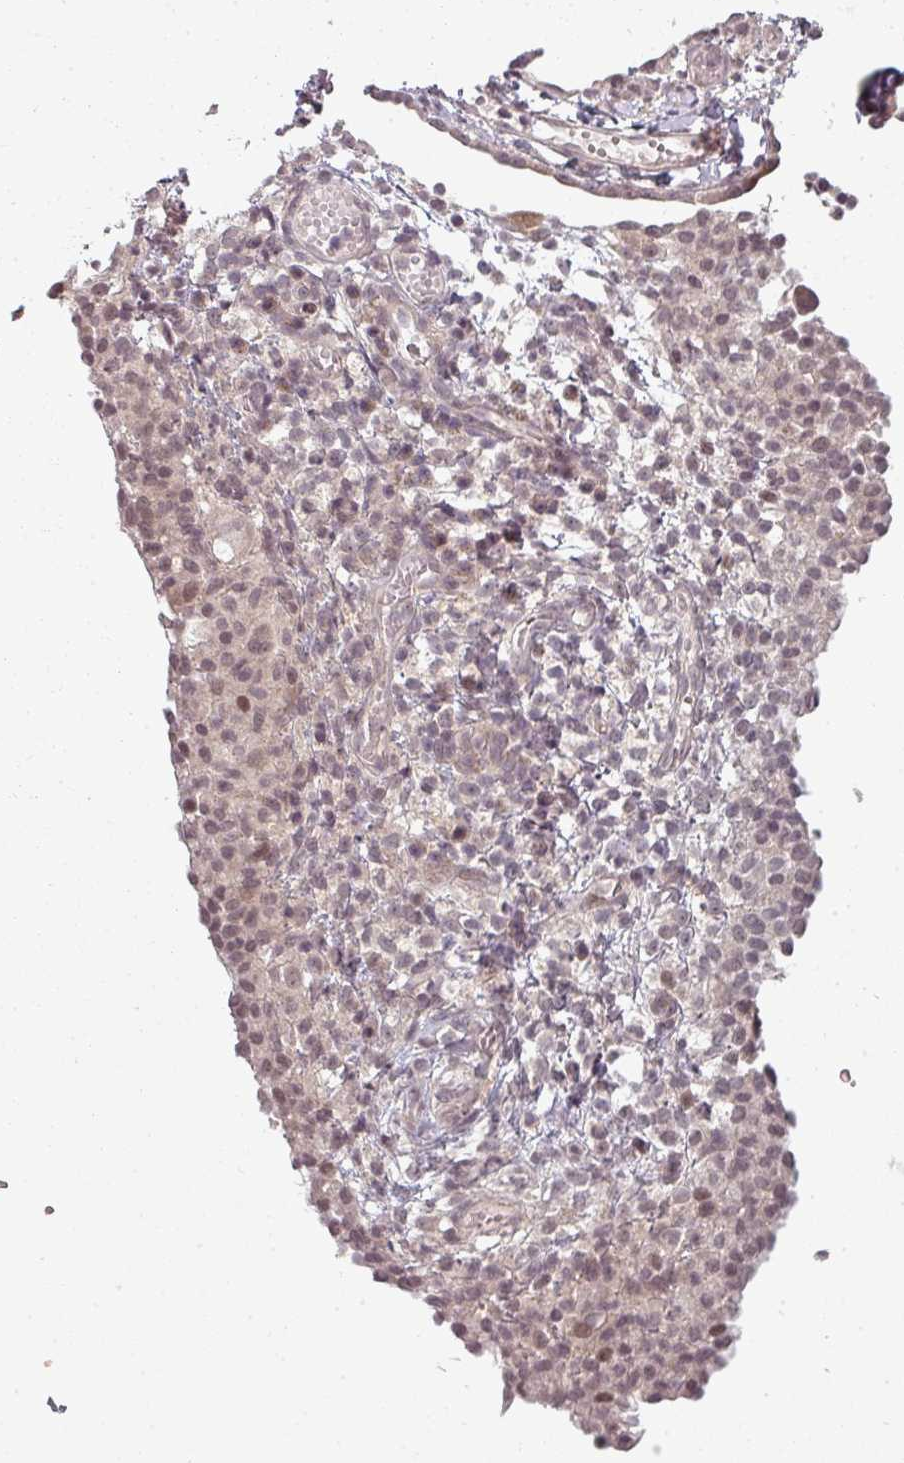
{"staining": {"intensity": "weak", "quantity": "25%-75%", "location": "nuclear"}, "tissue": "ovarian cancer", "cell_type": "Tumor cells", "image_type": "cancer", "snomed": [{"axis": "morphology", "description": "Carcinoma, endometroid"}, {"axis": "topography", "description": "Ovary"}], "caption": "DAB (3,3'-diaminobenzidine) immunohistochemical staining of ovarian endometroid carcinoma demonstrates weak nuclear protein positivity in about 25%-75% of tumor cells.", "gene": "CLIC1", "patient": {"sex": "female", "age": 42}}